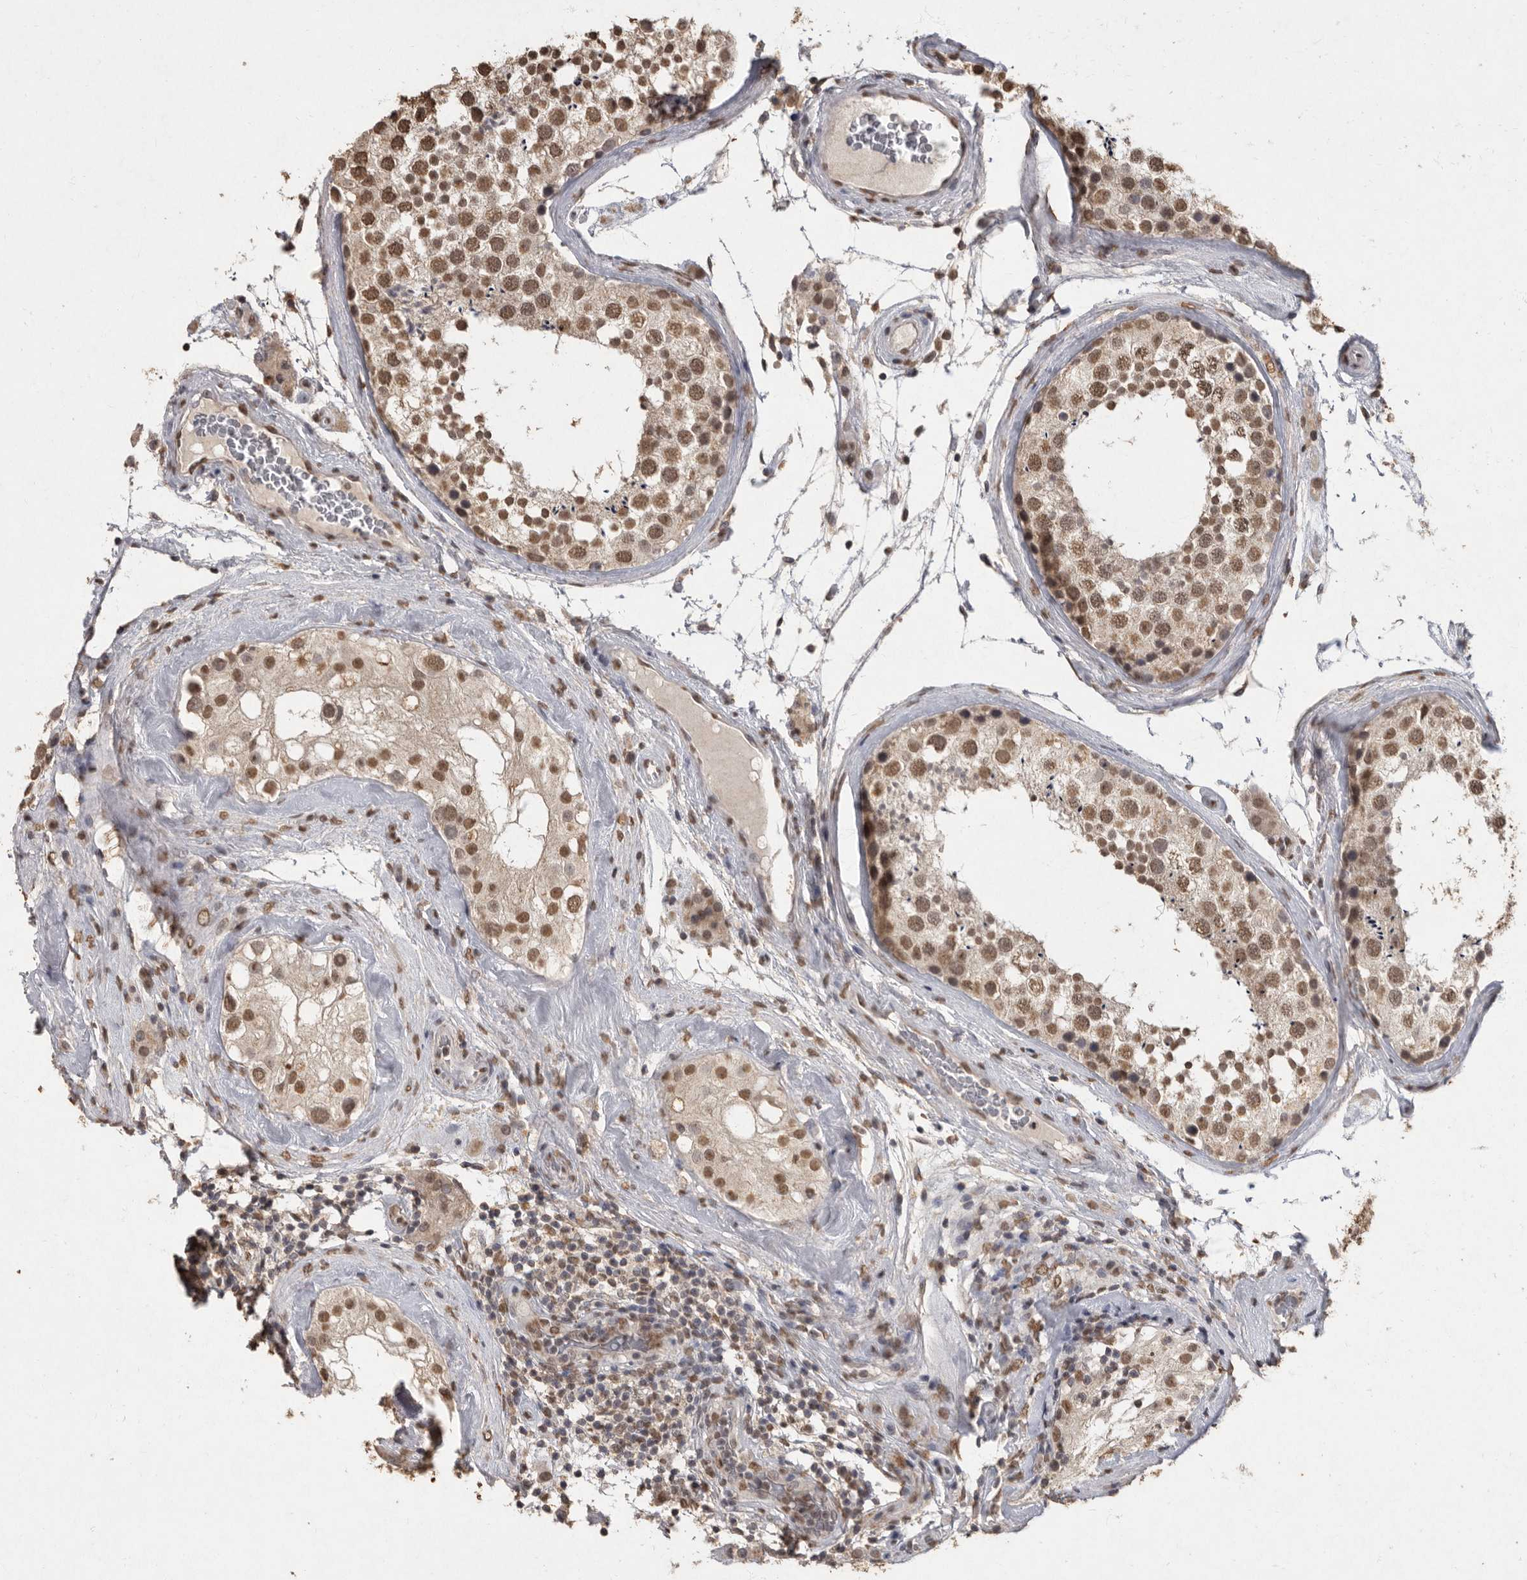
{"staining": {"intensity": "moderate", "quantity": ">75%", "location": "cytoplasmic/membranous,nuclear"}, "tissue": "testis", "cell_type": "Cells in seminiferous ducts", "image_type": "normal", "snomed": [{"axis": "morphology", "description": "Normal tissue, NOS"}, {"axis": "topography", "description": "Testis"}], "caption": "Testis was stained to show a protein in brown. There is medium levels of moderate cytoplasmic/membranous,nuclear expression in about >75% of cells in seminiferous ducts. (Stains: DAB in brown, nuclei in blue, Microscopy: brightfield microscopy at high magnification).", "gene": "NBL1", "patient": {"sex": "male", "age": 46}}